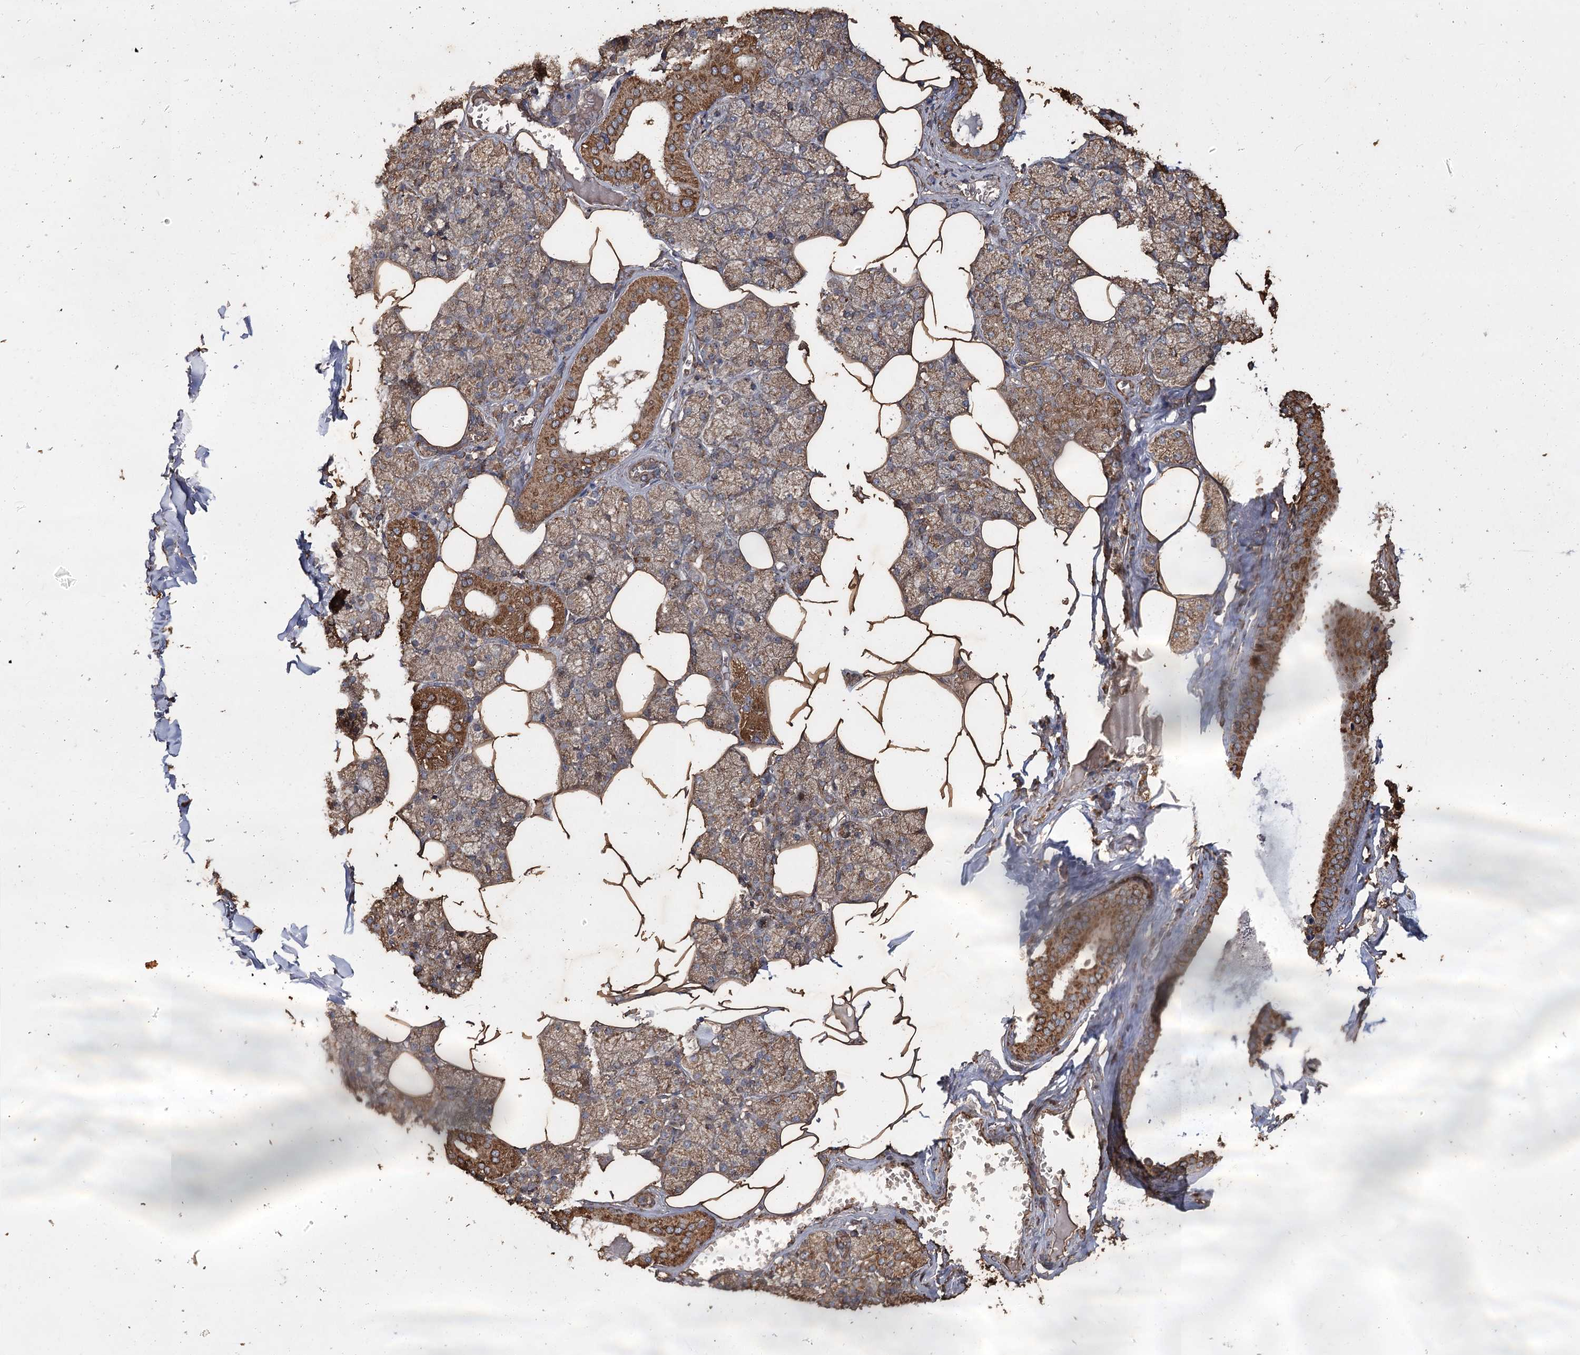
{"staining": {"intensity": "moderate", "quantity": ">75%", "location": "cytoplasmic/membranous"}, "tissue": "salivary gland", "cell_type": "Glandular cells", "image_type": "normal", "snomed": [{"axis": "morphology", "description": "Normal tissue, NOS"}, {"axis": "topography", "description": "Salivary gland"}], "caption": "Immunohistochemistry (IHC) histopathology image of normal salivary gland: human salivary gland stained using immunohistochemistry (IHC) demonstrates medium levels of moderate protein expression localized specifically in the cytoplasmic/membranous of glandular cells, appearing as a cytoplasmic/membranous brown color.", "gene": "PIK3C2A", "patient": {"sex": "male", "age": 62}}